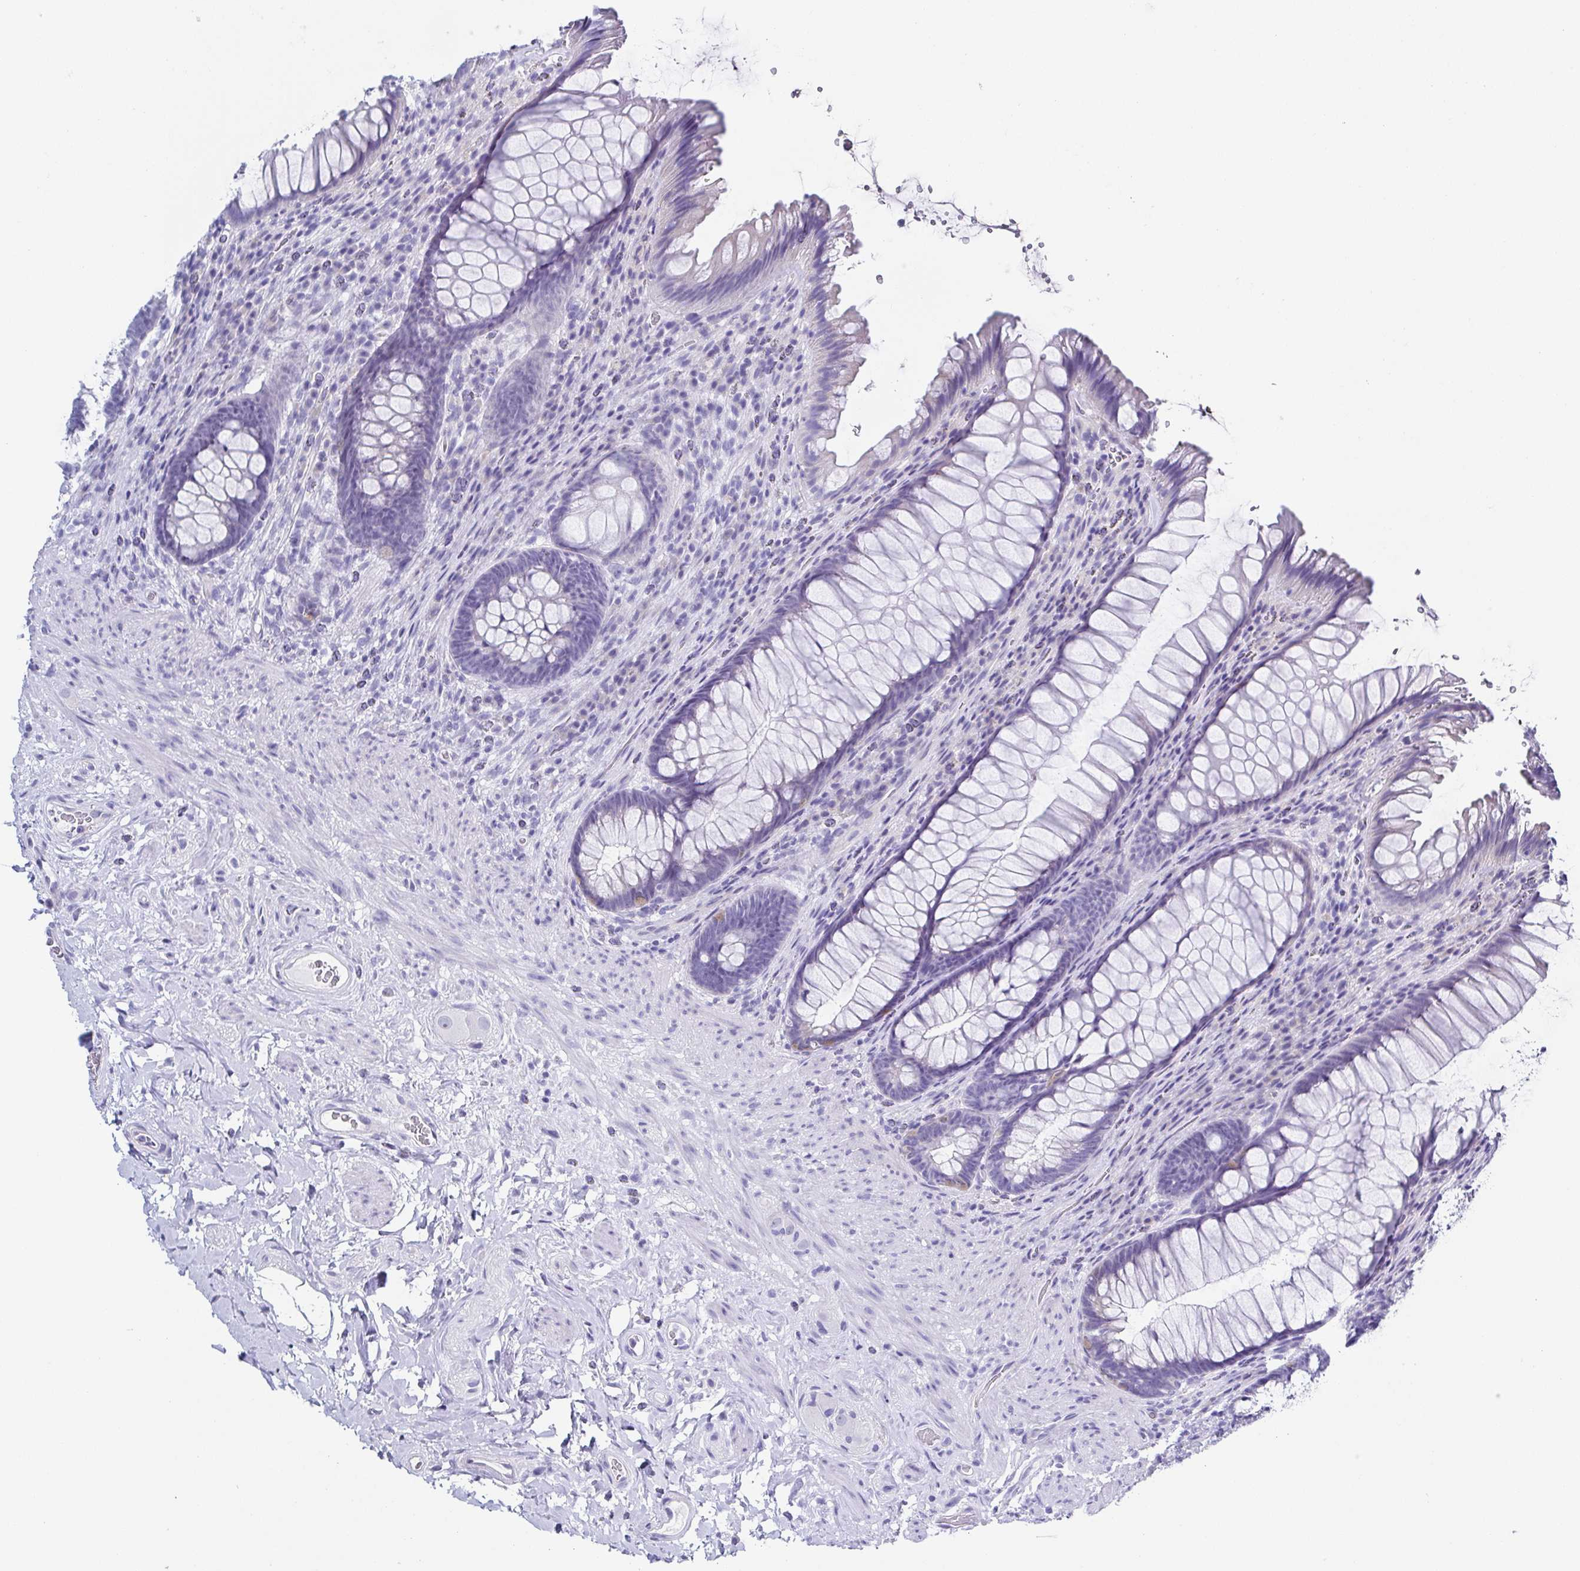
{"staining": {"intensity": "negative", "quantity": "none", "location": "none"}, "tissue": "rectum", "cell_type": "Glandular cells", "image_type": "normal", "snomed": [{"axis": "morphology", "description": "Normal tissue, NOS"}, {"axis": "topography", "description": "Rectum"}], "caption": "Glandular cells show no significant expression in normal rectum. (DAB (3,3'-diaminobenzidine) immunohistochemistry with hematoxylin counter stain).", "gene": "TNNT2", "patient": {"sex": "male", "age": 53}}